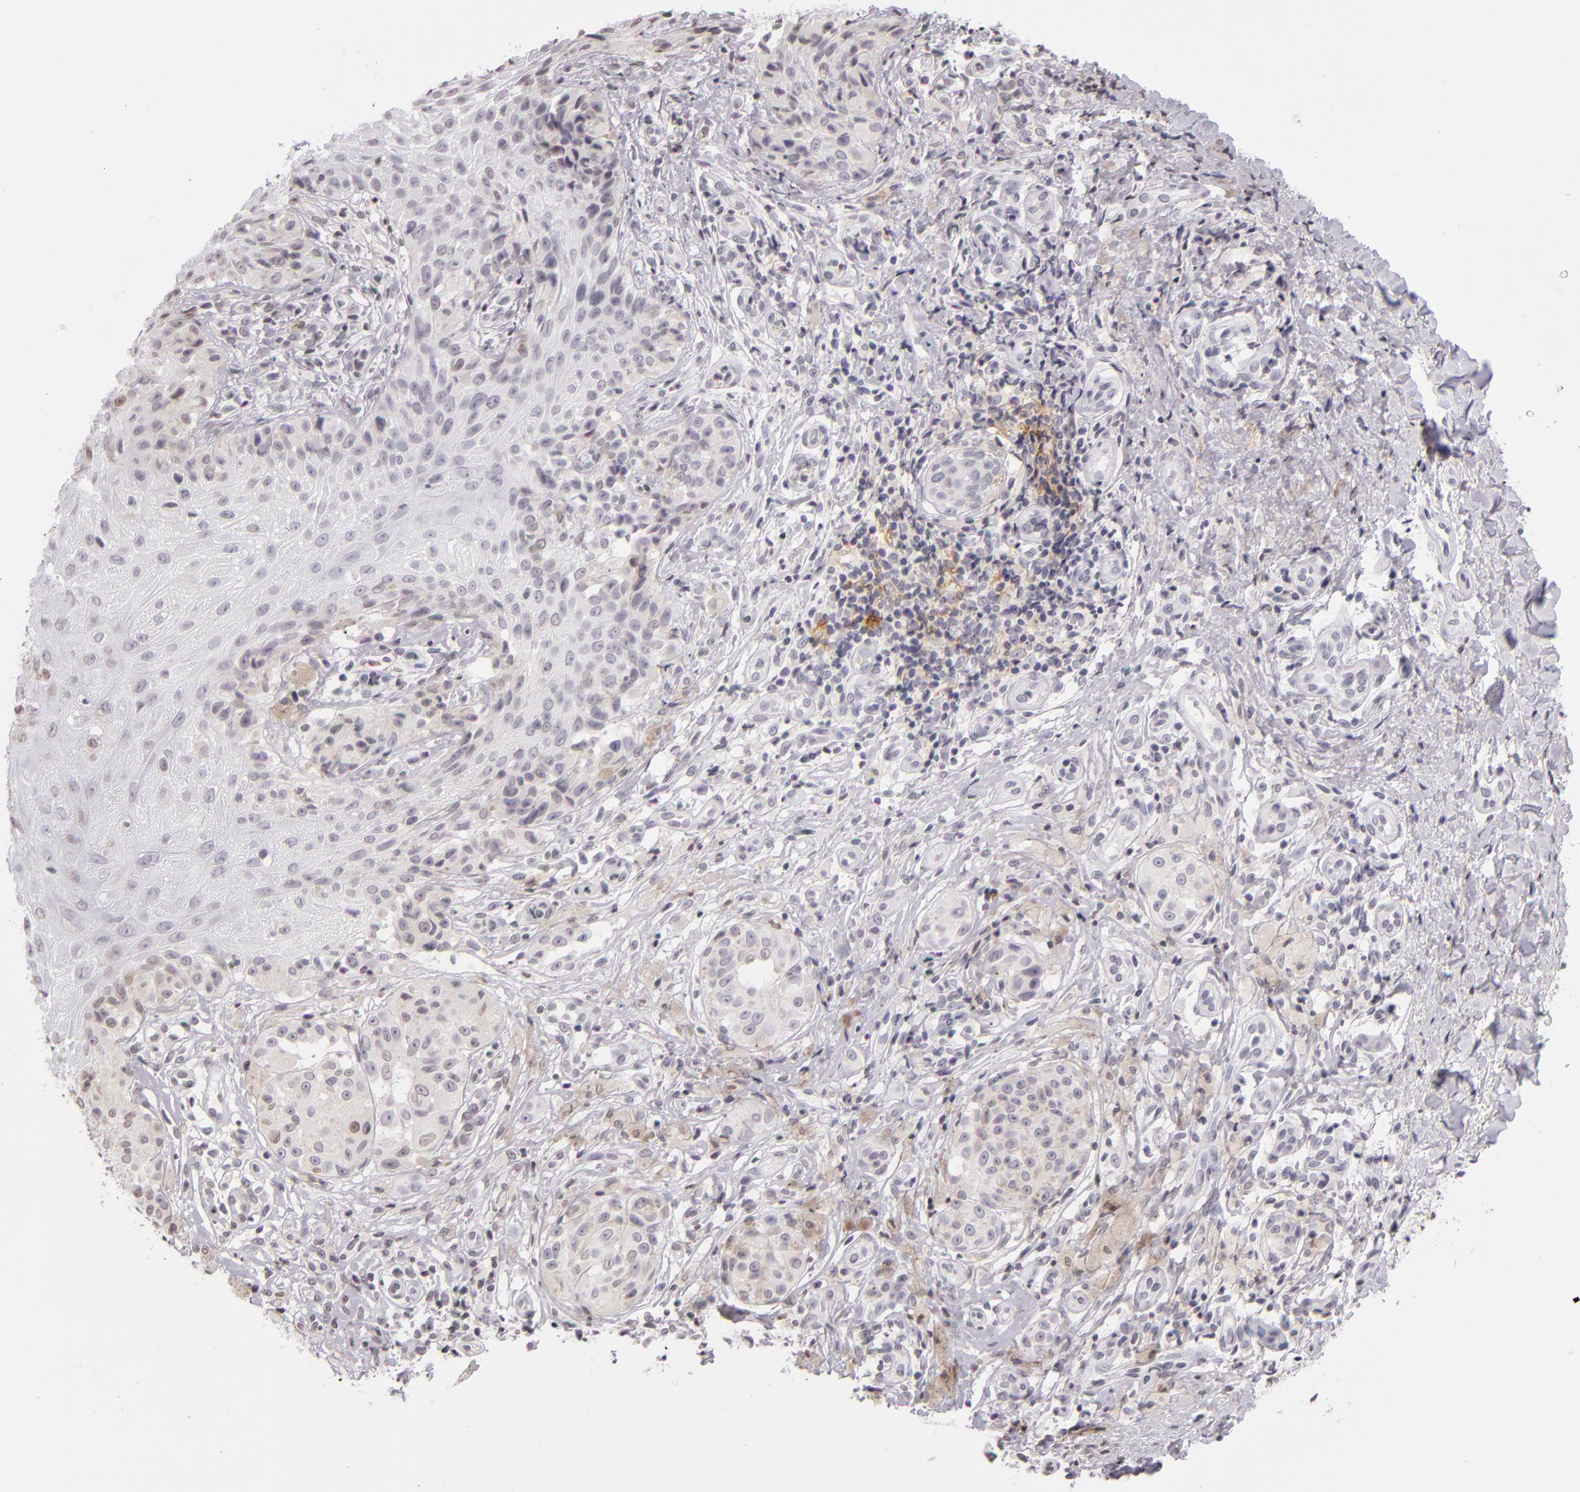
{"staining": {"intensity": "weak", "quantity": "25%-75%", "location": "cytoplasmic/membranous"}, "tissue": "melanoma", "cell_type": "Tumor cells", "image_type": "cancer", "snomed": [{"axis": "morphology", "description": "Malignant melanoma, NOS"}, {"axis": "topography", "description": "Skin"}], "caption": "A brown stain shows weak cytoplasmic/membranous staining of a protein in melanoma tumor cells. Immunohistochemistry (ihc) stains the protein of interest in brown and the nuclei are stained blue.", "gene": "CD40", "patient": {"sex": "male", "age": 67}}